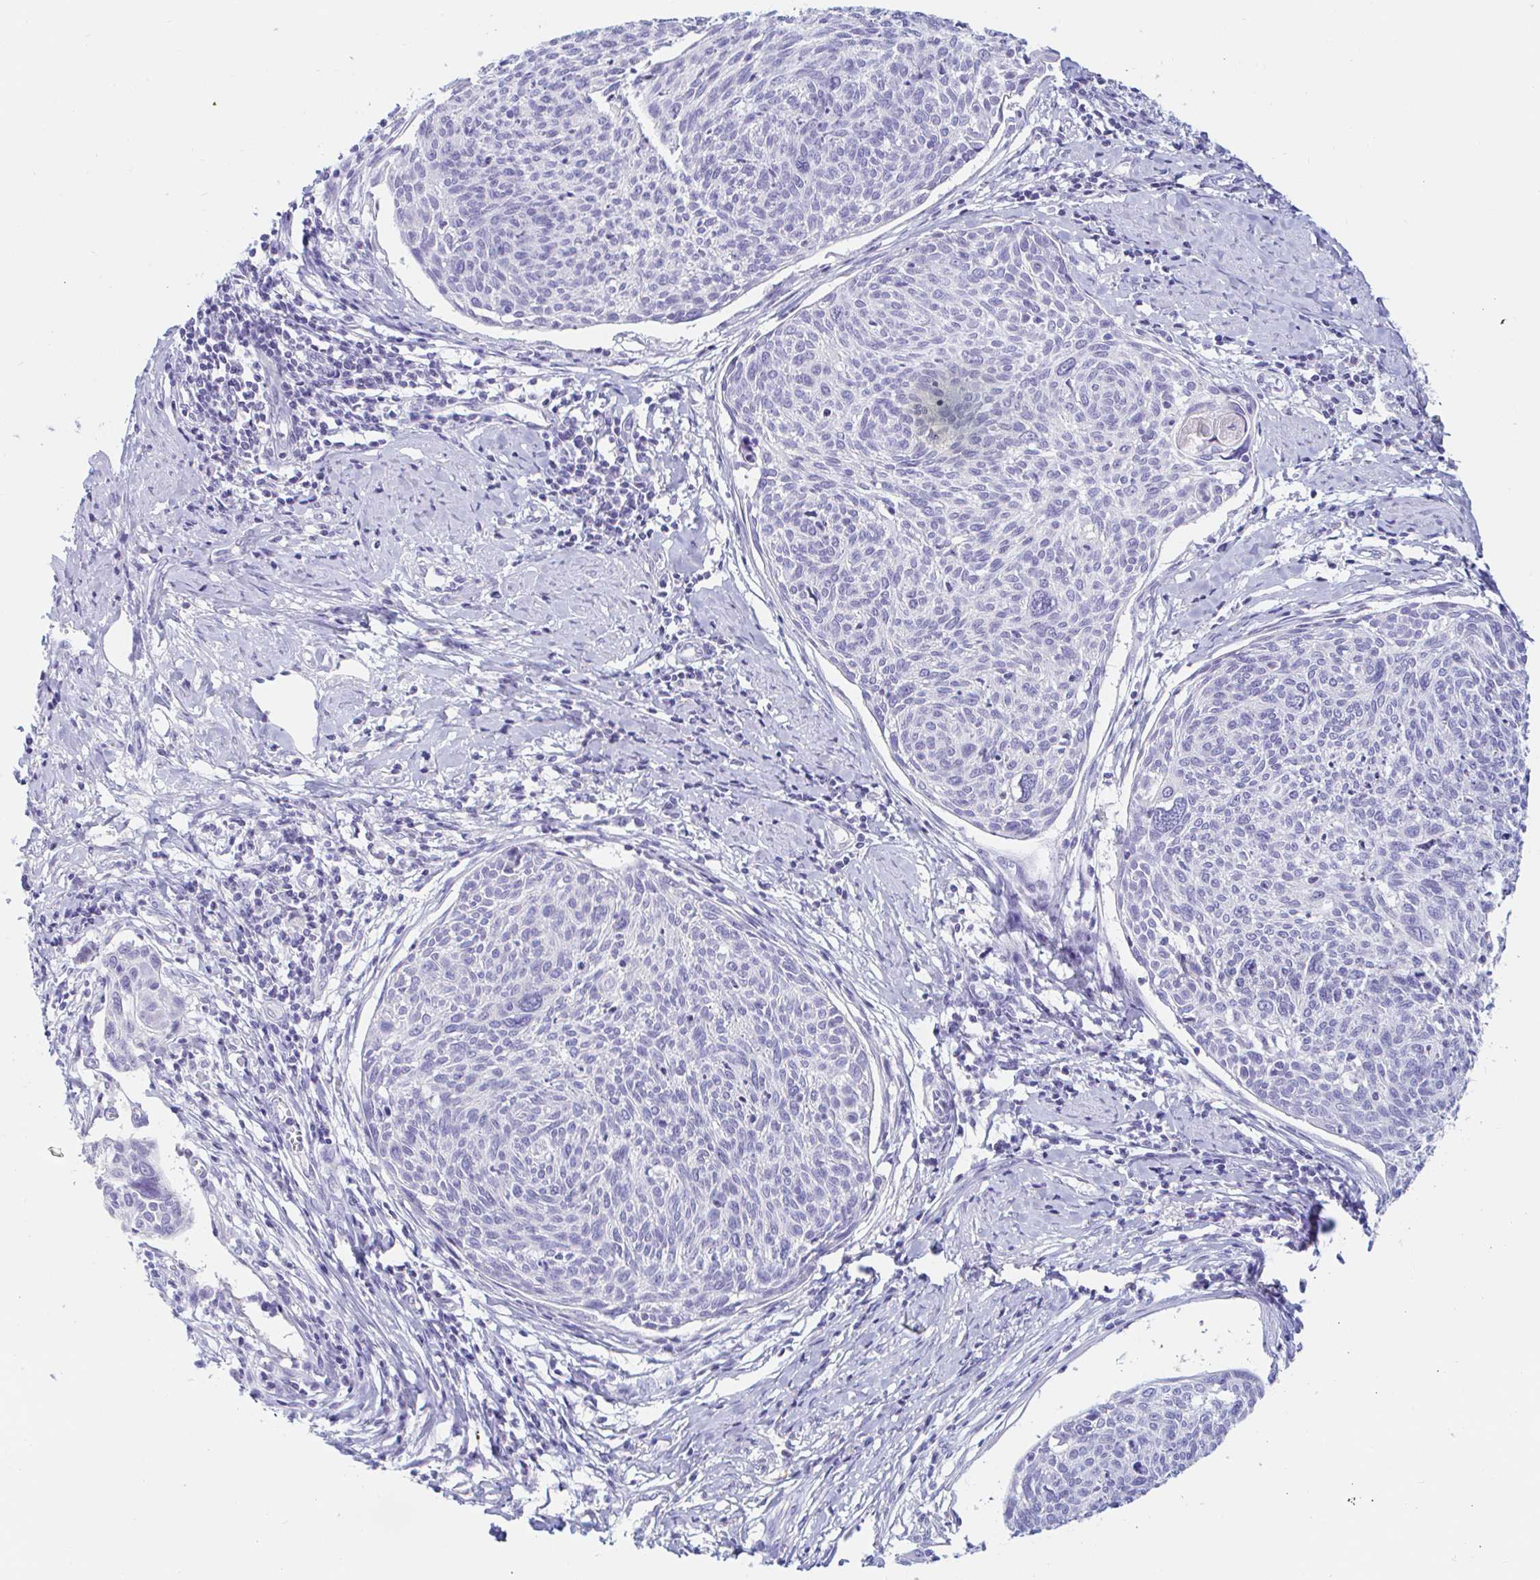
{"staining": {"intensity": "negative", "quantity": "none", "location": "none"}, "tissue": "cervical cancer", "cell_type": "Tumor cells", "image_type": "cancer", "snomed": [{"axis": "morphology", "description": "Squamous cell carcinoma, NOS"}, {"axis": "topography", "description": "Cervix"}], "caption": "This is a histopathology image of IHC staining of cervical cancer (squamous cell carcinoma), which shows no positivity in tumor cells. (Stains: DAB immunohistochemistry (IHC) with hematoxylin counter stain, Microscopy: brightfield microscopy at high magnification).", "gene": "TEX44", "patient": {"sex": "female", "age": 49}}